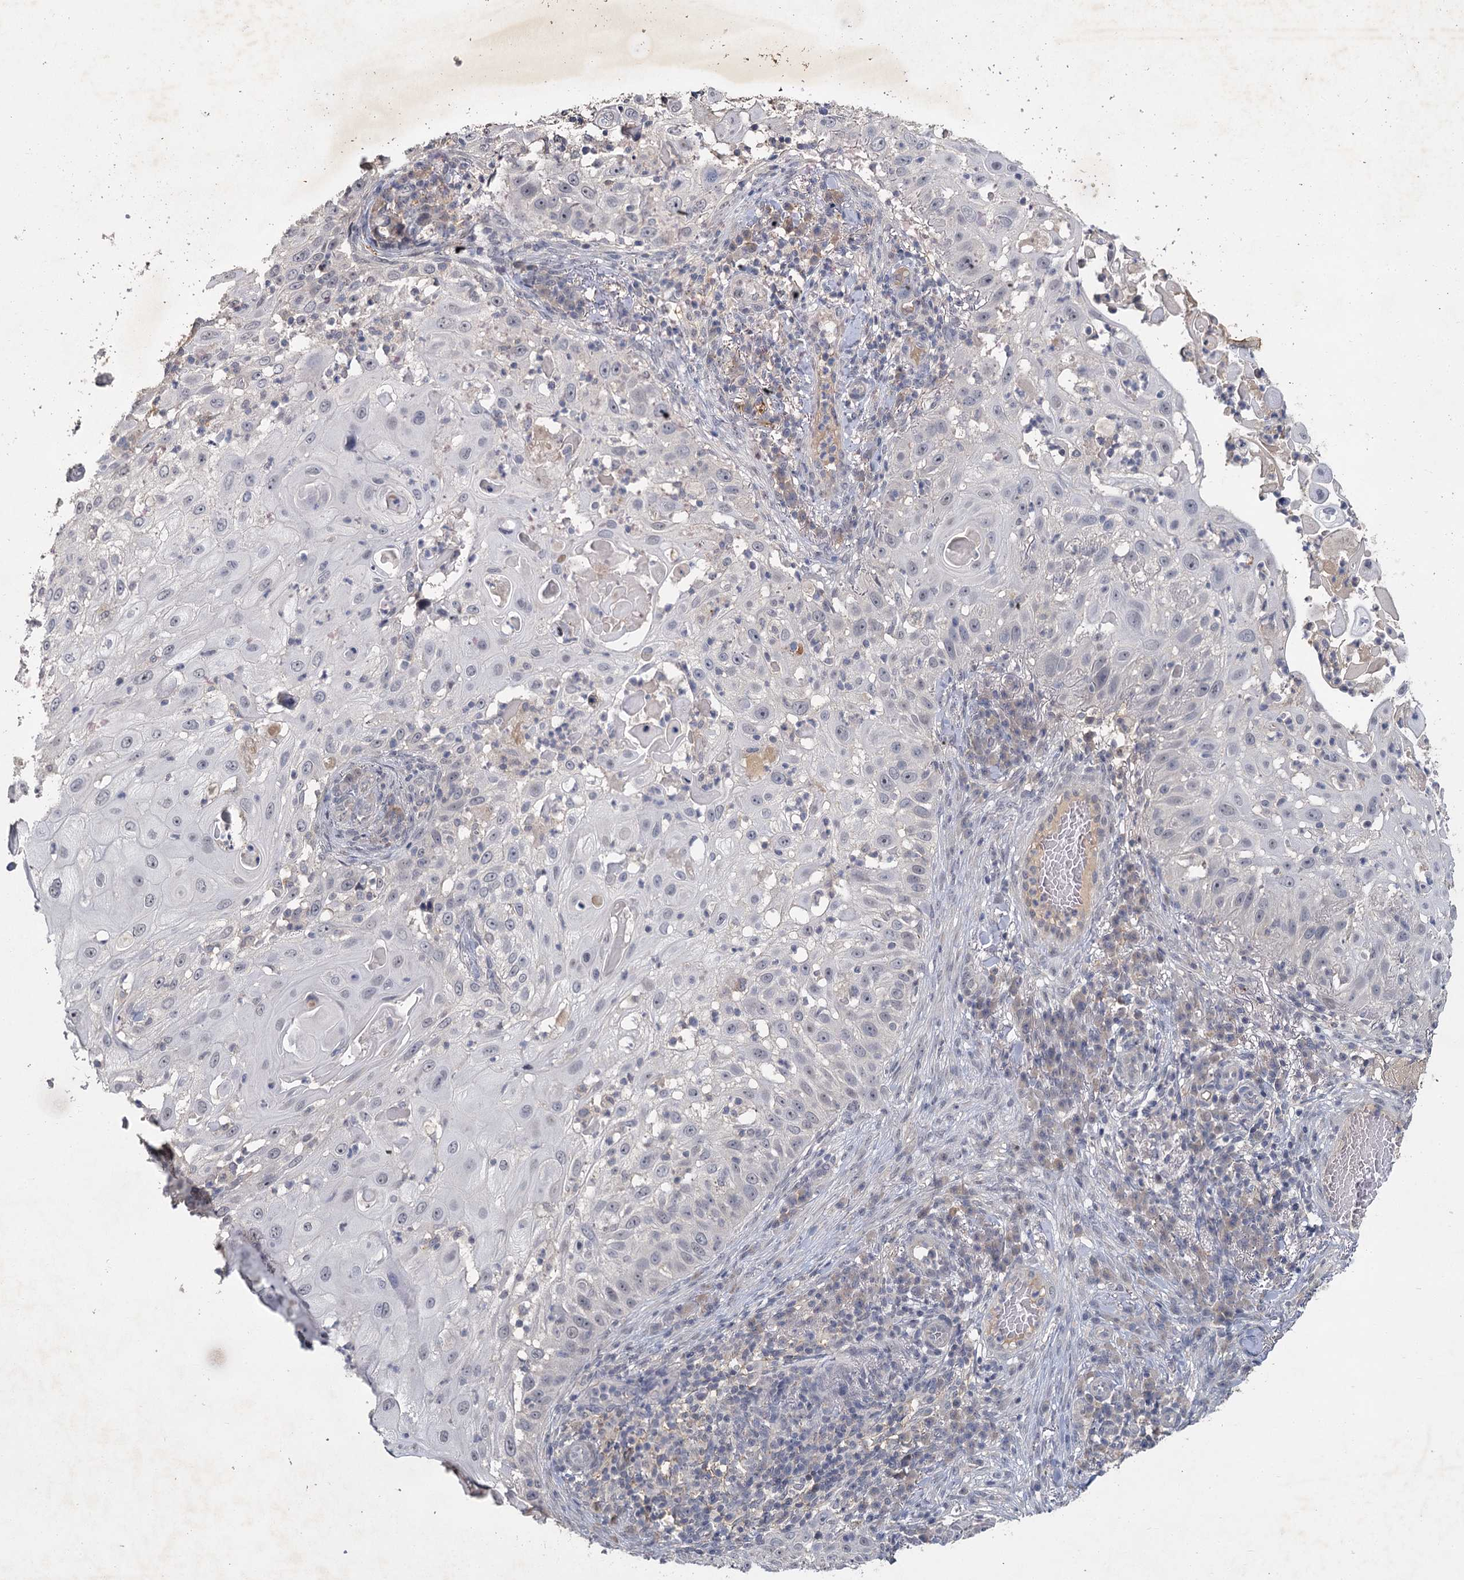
{"staining": {"intensity": "negative", "quantity": "none", "location": "none"}, "tissue": "skin cancer", "cell_type": "Tumor cells", "image_type": "cancer", "snomed": [{"axis": "morphology", "description": "Squamous cell carcinoma, NOS"}, {"axis": "topography", "description": "Skin"}], "caption": "The IHC histopathology image has no significant staining in tumor cells of skin squamous cell carcinoma tissue. Brightfield microscopy of immunohistochemistry (IHC) stained with DAB (brown) and hematoxylin (blue), captured at high magnification.", "gene": "MUCL1", "patient": {"sex": "female", "age": 44}}